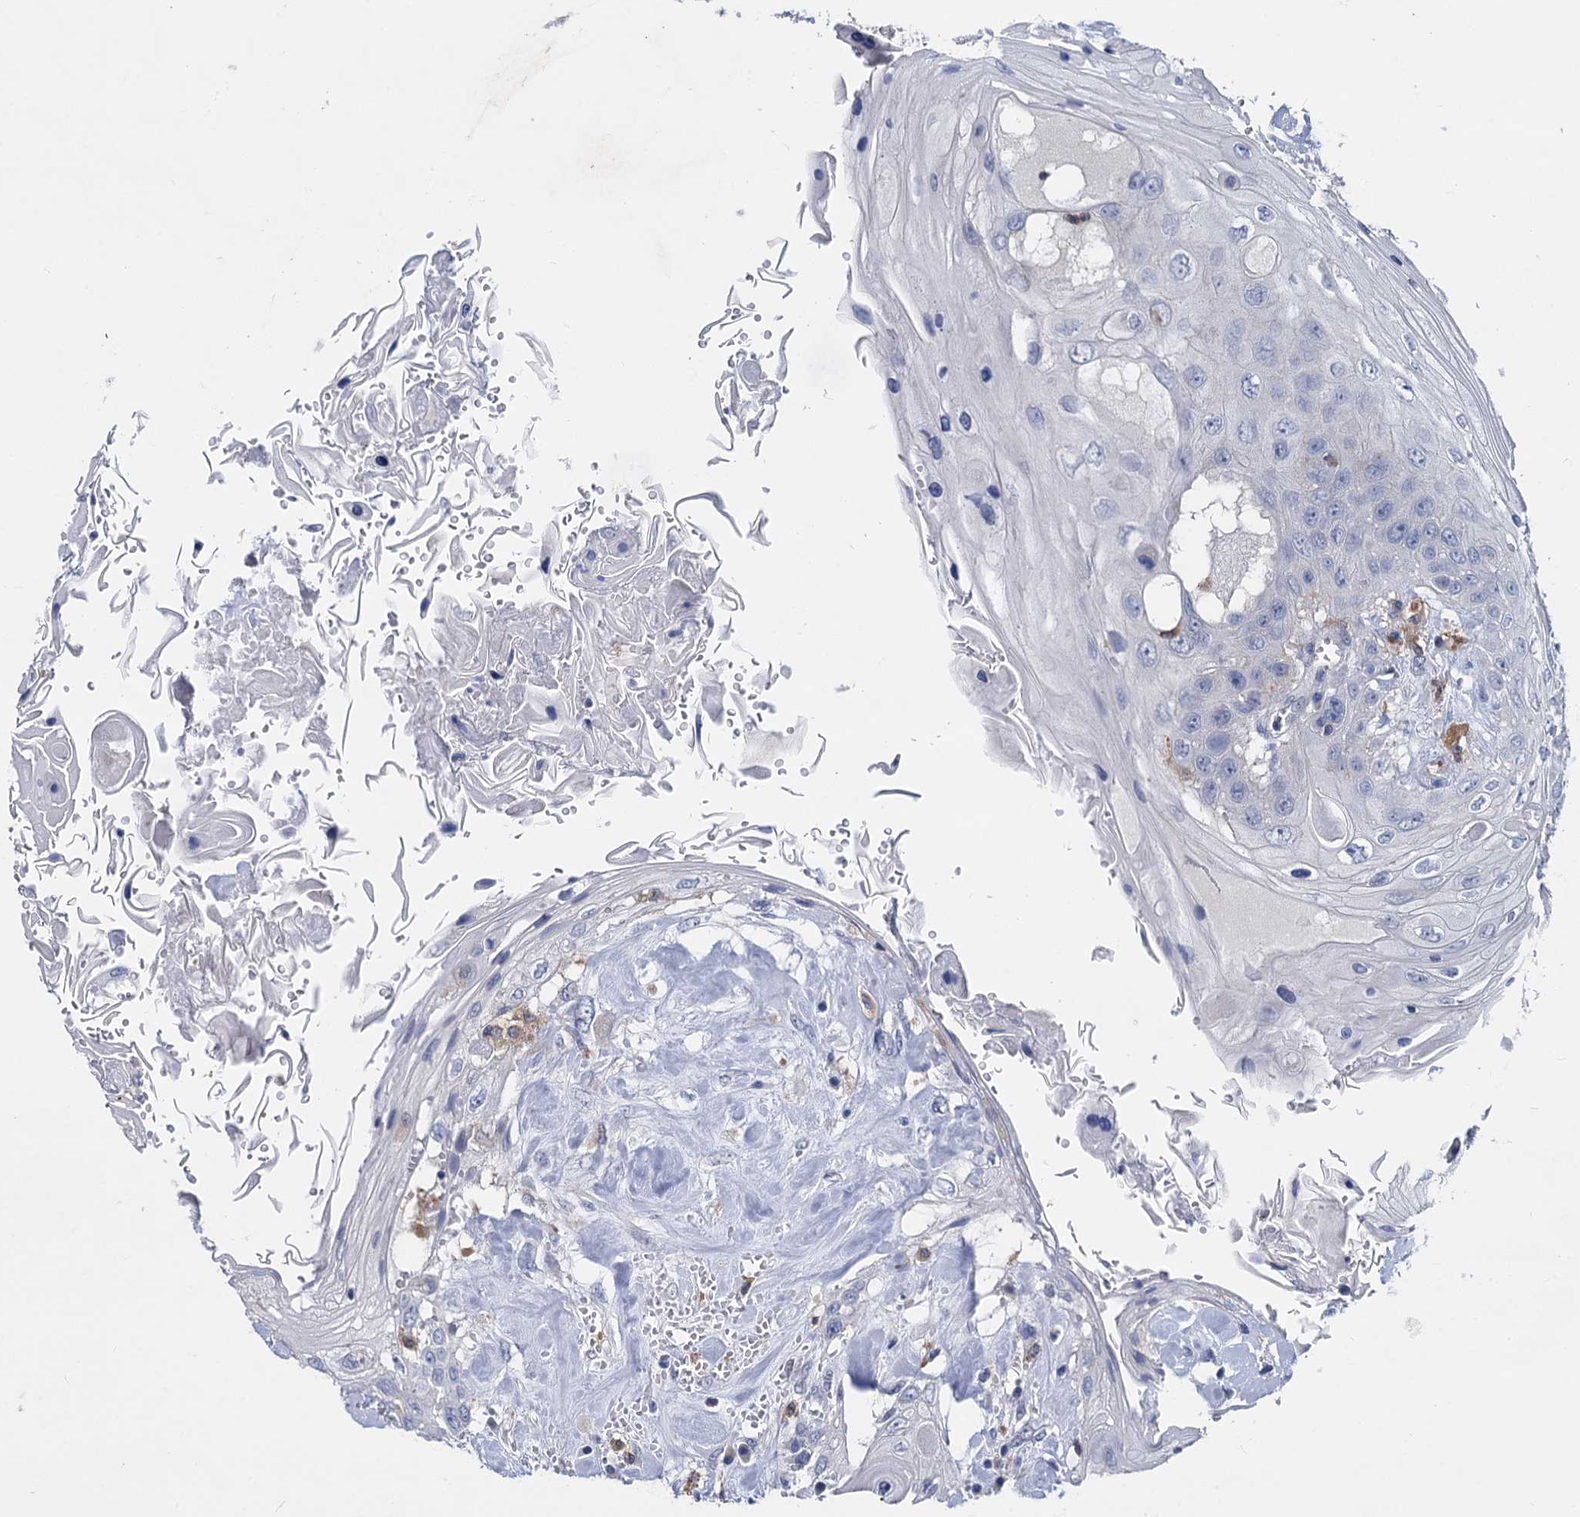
{"staining": {"intensity": "negative", "quantity": "none", "location": "none"}, "tissue": "head and neck cancer", "cell_type": "Tumor cells", "image_type": "cancer", "snomed": [{"axis": "morphology", "description": "Squamous cell carcinoma, NOS"}, {"axis": "topography", "description": "Head-Neck"}], "caption": "An image of head and neck squamous cell carcinoma stained for a protein displays no brown staining in tumor cells.", "gene": "RHOG", "patient": {"sex": "female", "age": 43}}